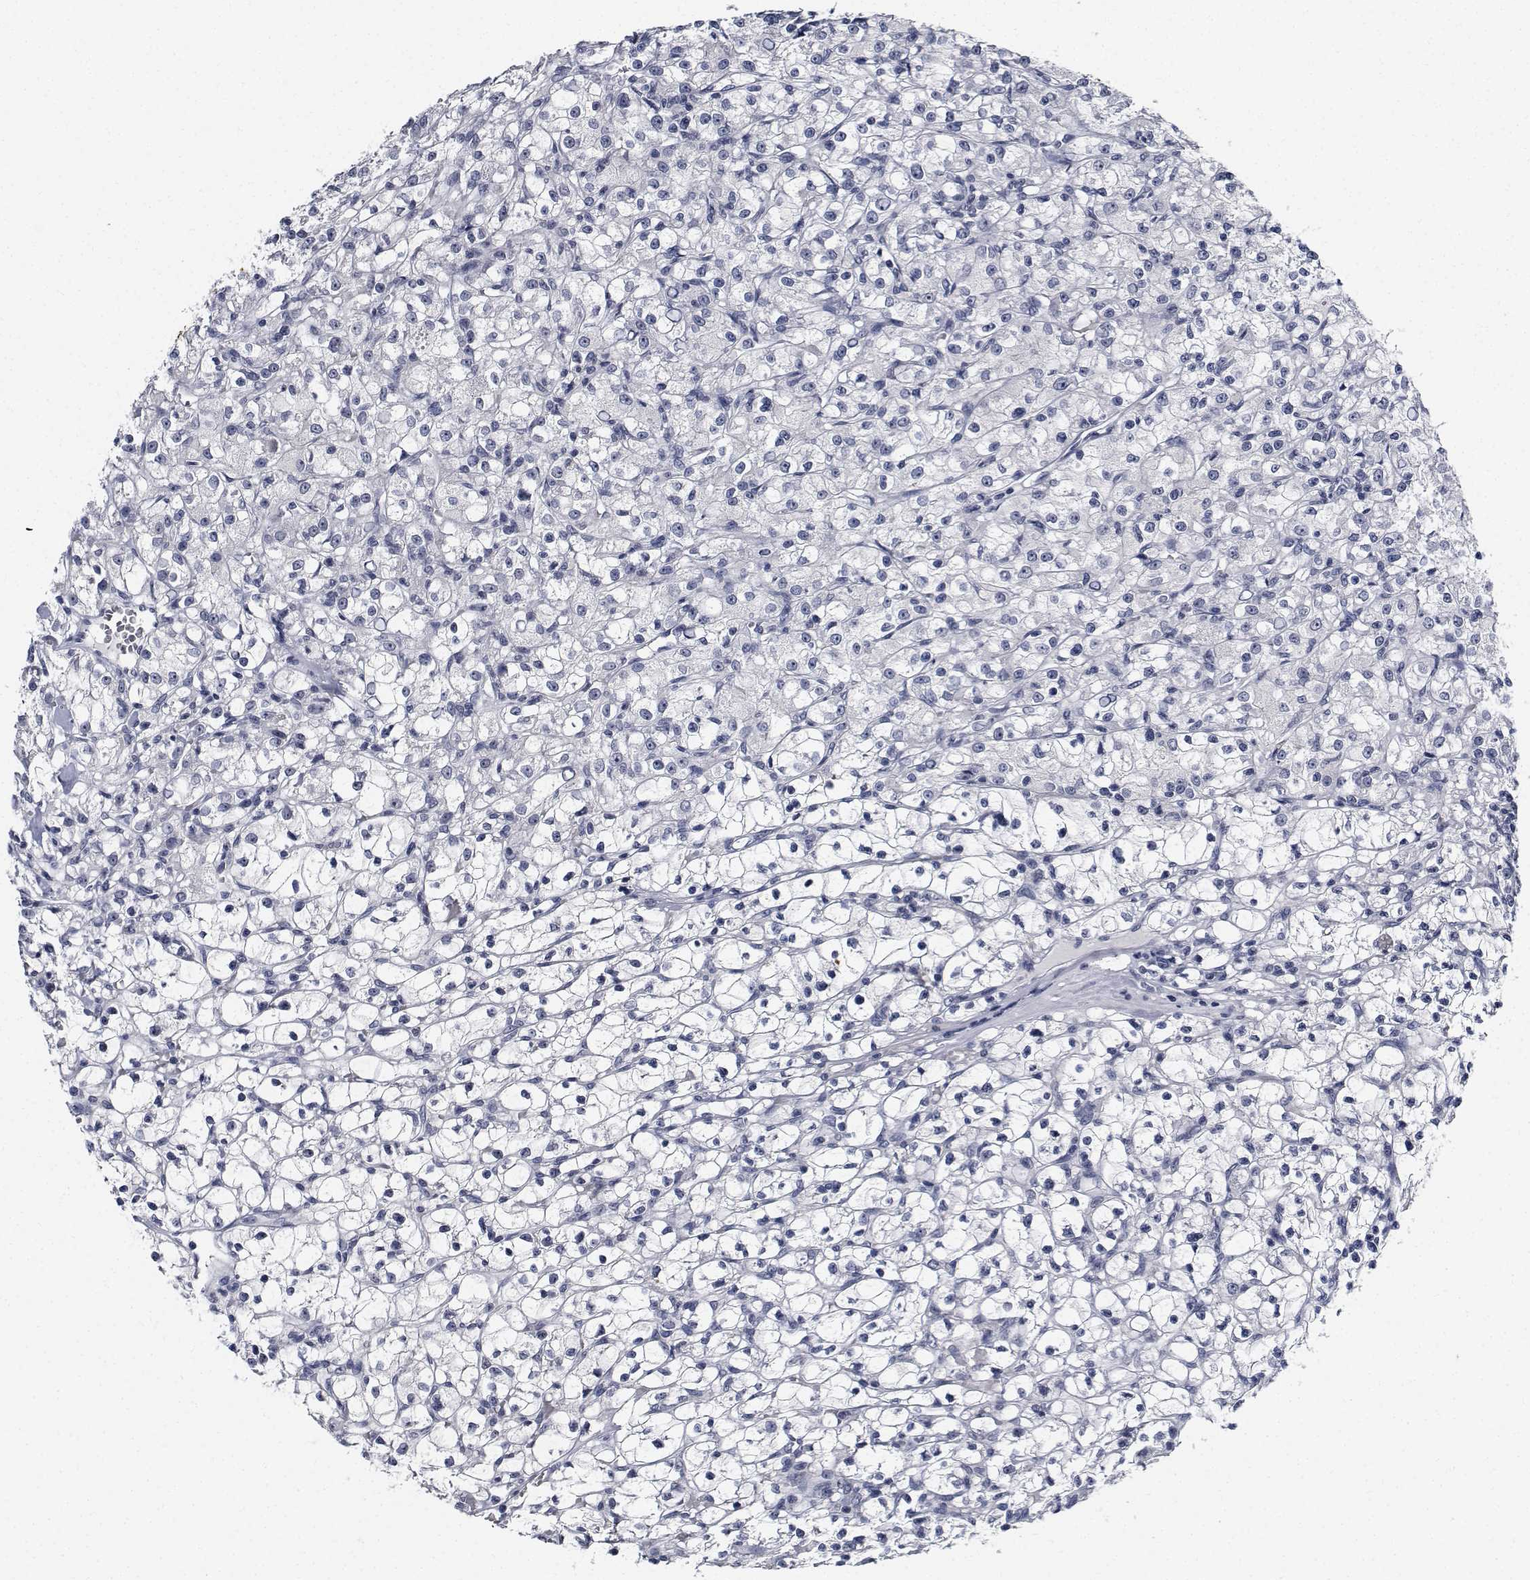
{"staining": {"intensity": "negative", "quantity": "none", "location": "none"}, "tissue": "renal cancer", "cell_type": "Tumor cells", "image_type": "cancer", "snomed": [{"axis": "morphology", "description": "Adenocarcinoma, NOS"}, {"axis": "topography", "description": "Kidney"}], "caption": "Immunohistochemistry histopathology image of neoplastic tissue: adenocarcinoma (renal) stained with DAB (3,3'-diaminobenzidine) exhibits no significant protein staining in tumor cells.", "gene": "NVL", "patient": {"sex": "female", "age": 59}}